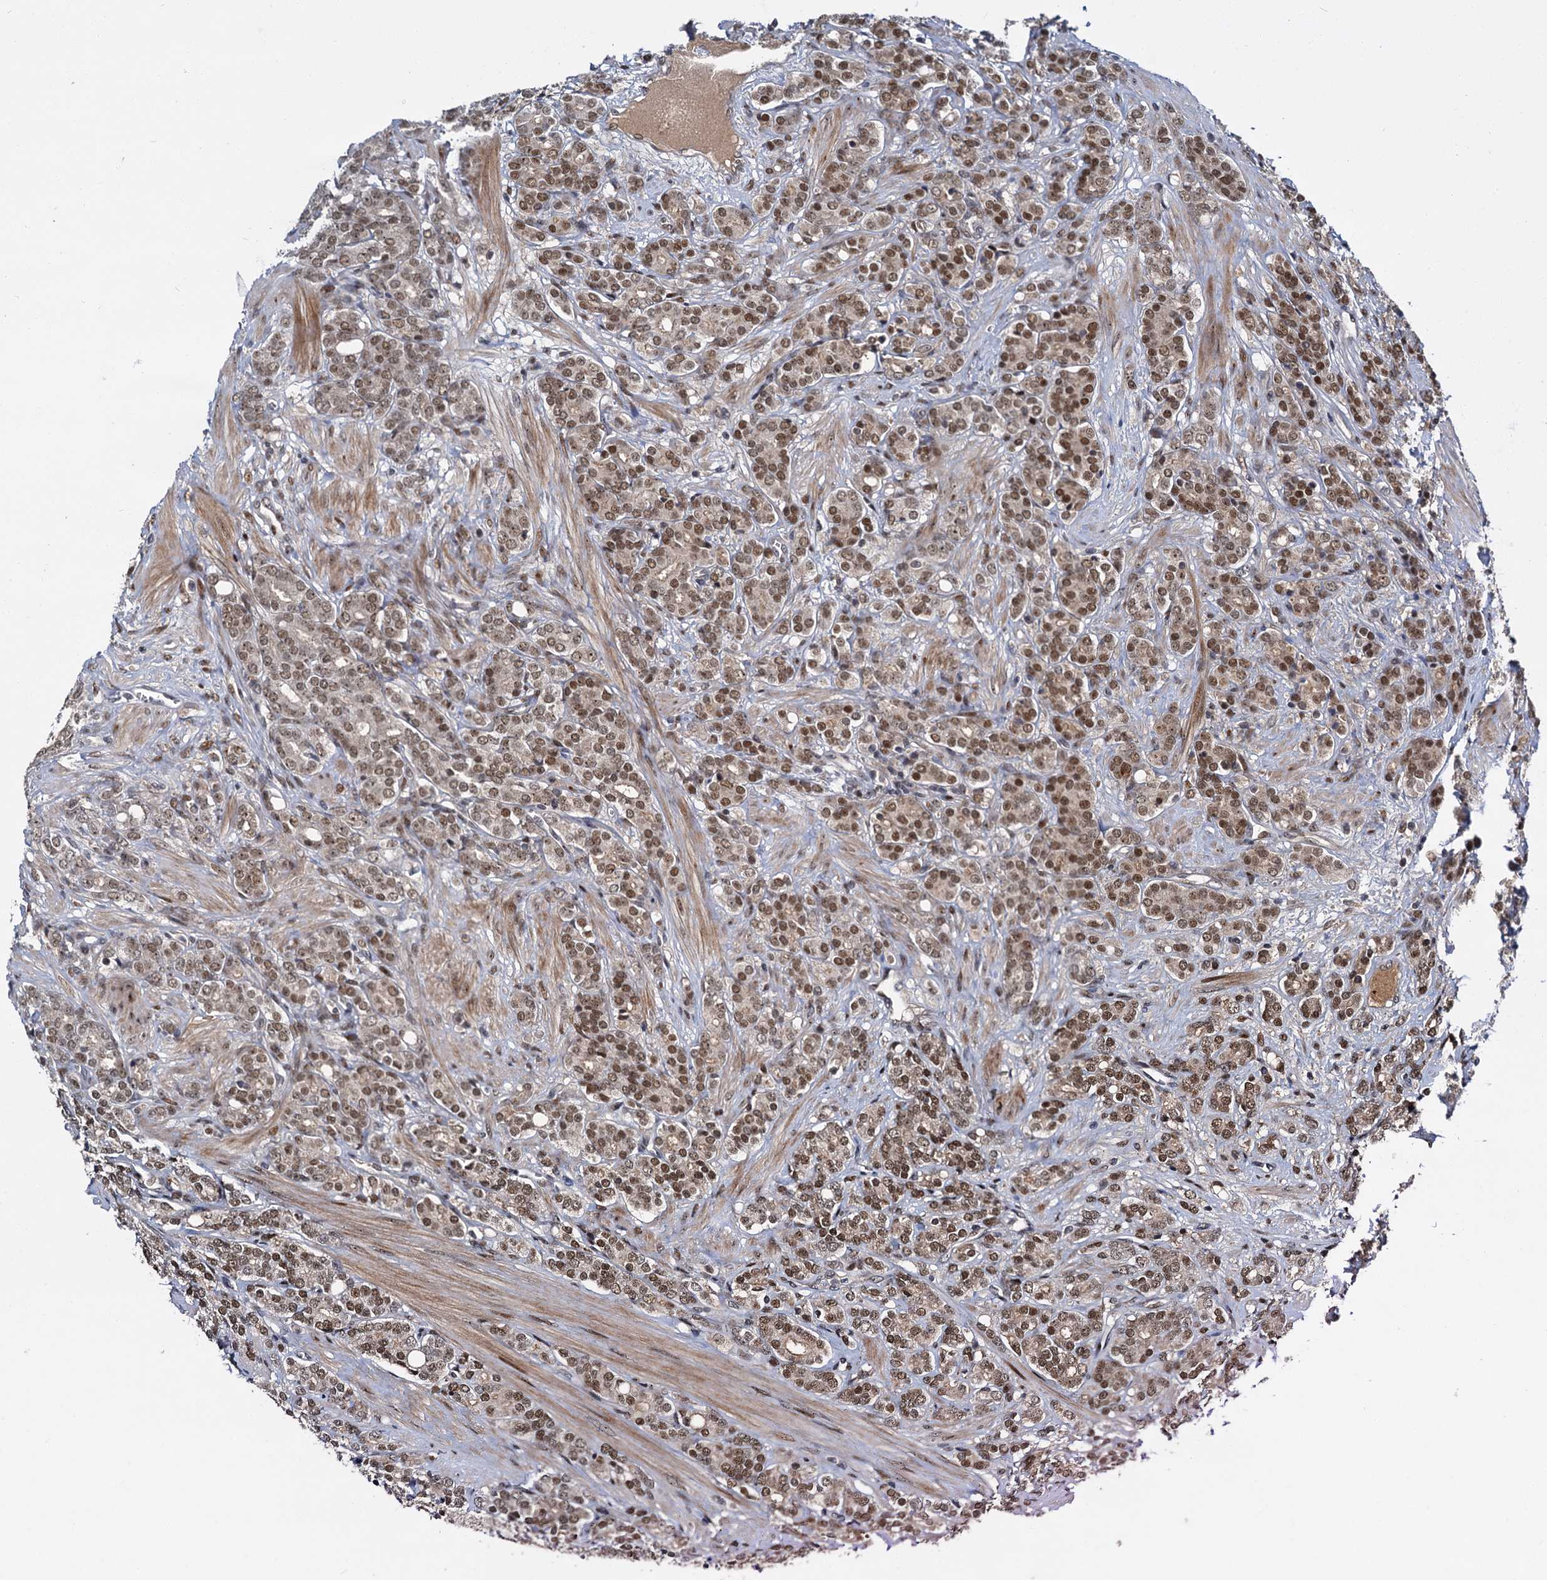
{"staining": {"intensity": "moderate", "quantity": ">75%", "location": "nuclear"}, "tissue": "prostate cancer", "cell_type": "Tumor cells", "image_type": "cancer", "snomed": [{"axis": "morphology", "description": "Adenocarcinoma, High grade"}, {"axis": "topography", "description": "Prostate"}], "caption": "This histopathology image exhibits IHC staining of high-grade adenocarcinoma (prostate), with medium moderate nuclear staining in about >75% of tumor cells.", "gene": "MBD6", "patient": {"sex": "male", "age": 62}}